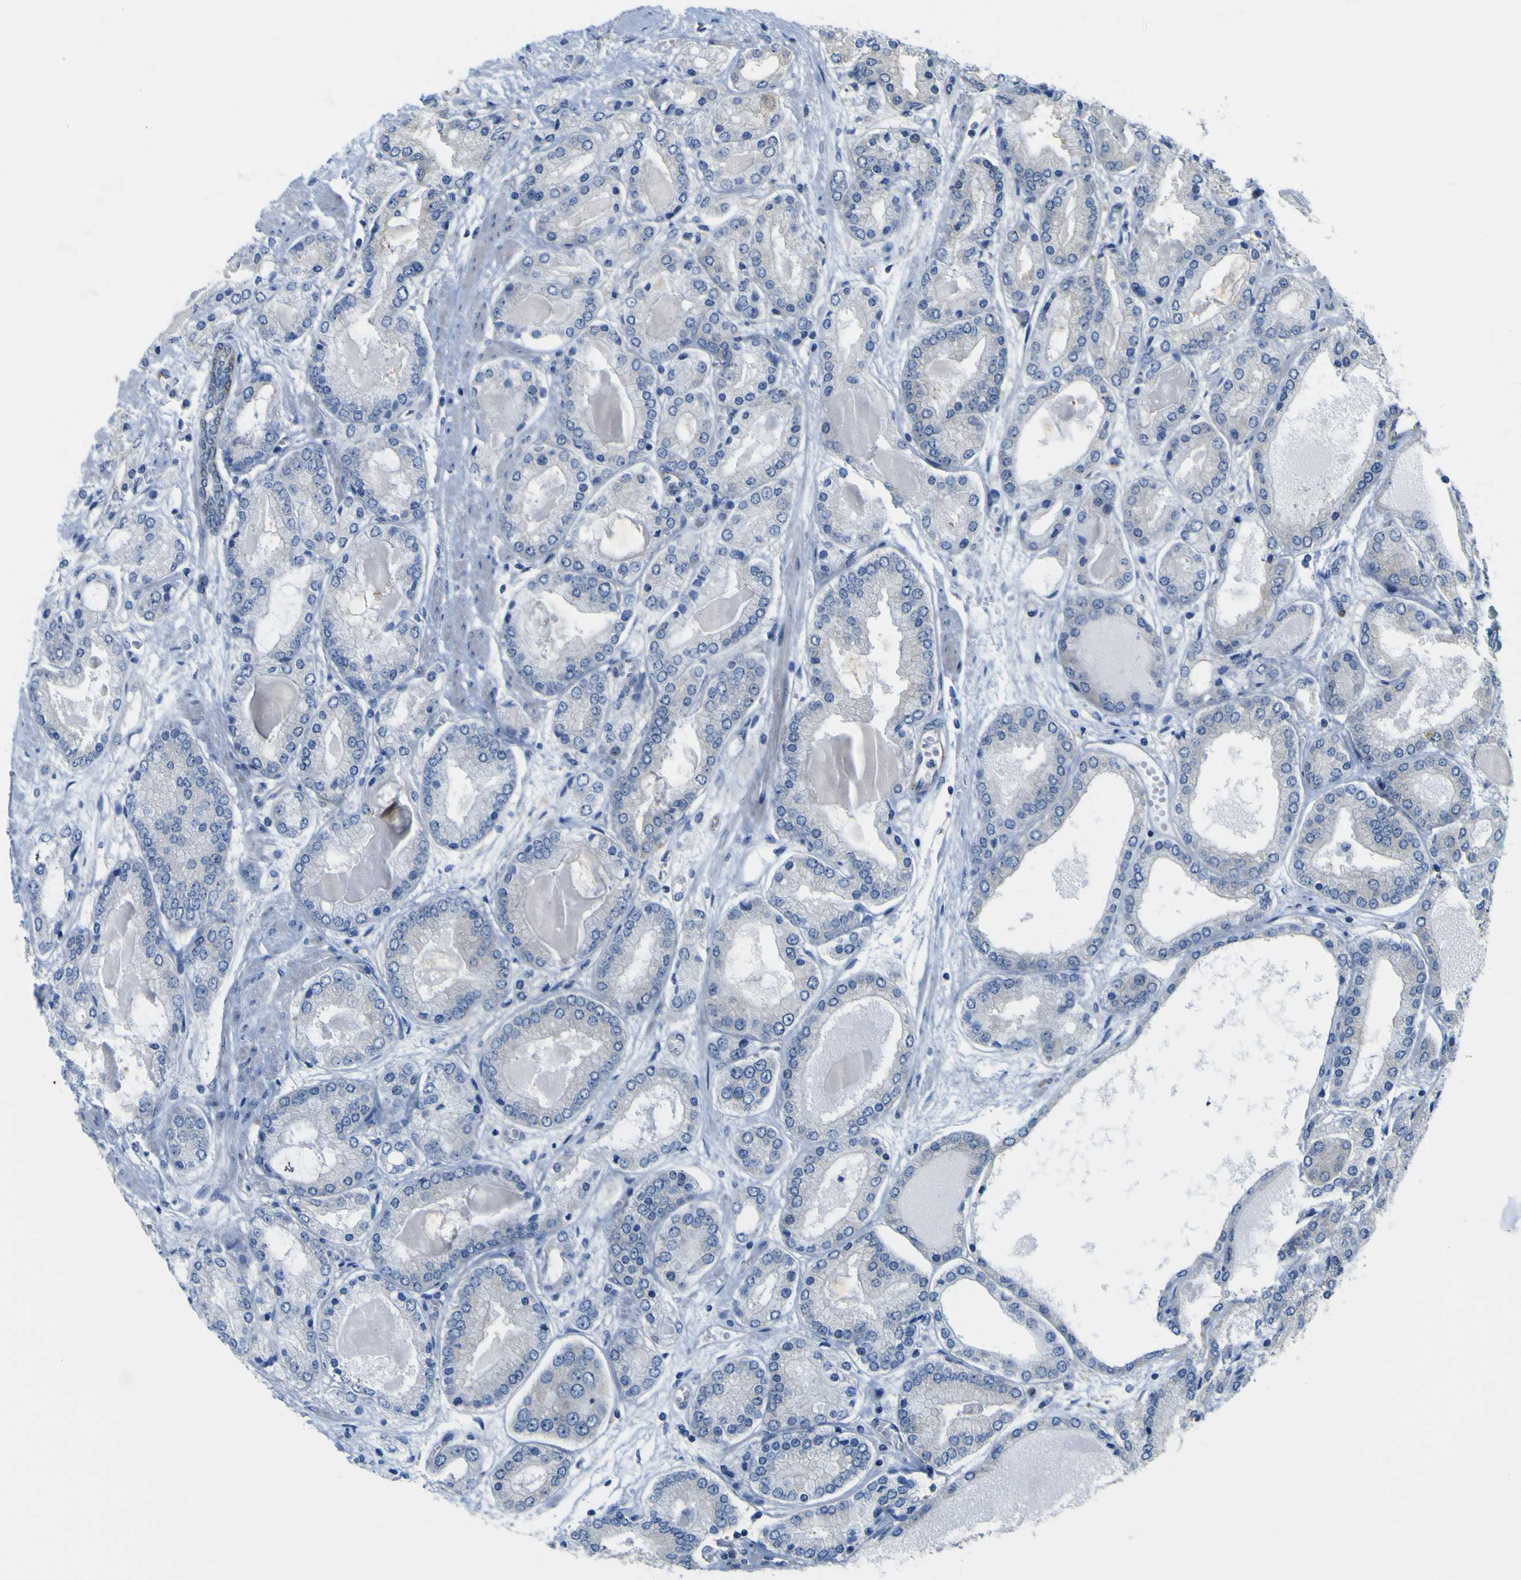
{"staining": {"intensity": "weak", "quantity": "<25%", "location": "cytoplasmic/membranous"}, "tissue": "prostate cancer", "cell_type": "Tumor cells", "image_type": "cancer", "snomed": [{"axis": "morphology", "description": "Adenocarcinoma, High grade"}, {"axis": "topography", "description": "Prostate"}], "caption": "This is an IHC photomicrograph of human high-grade adenocarcinoma (prostate). There is no expression in tumor cells.", "gene": "JPH1", "patient": {"sex": "male", "age": 59}}